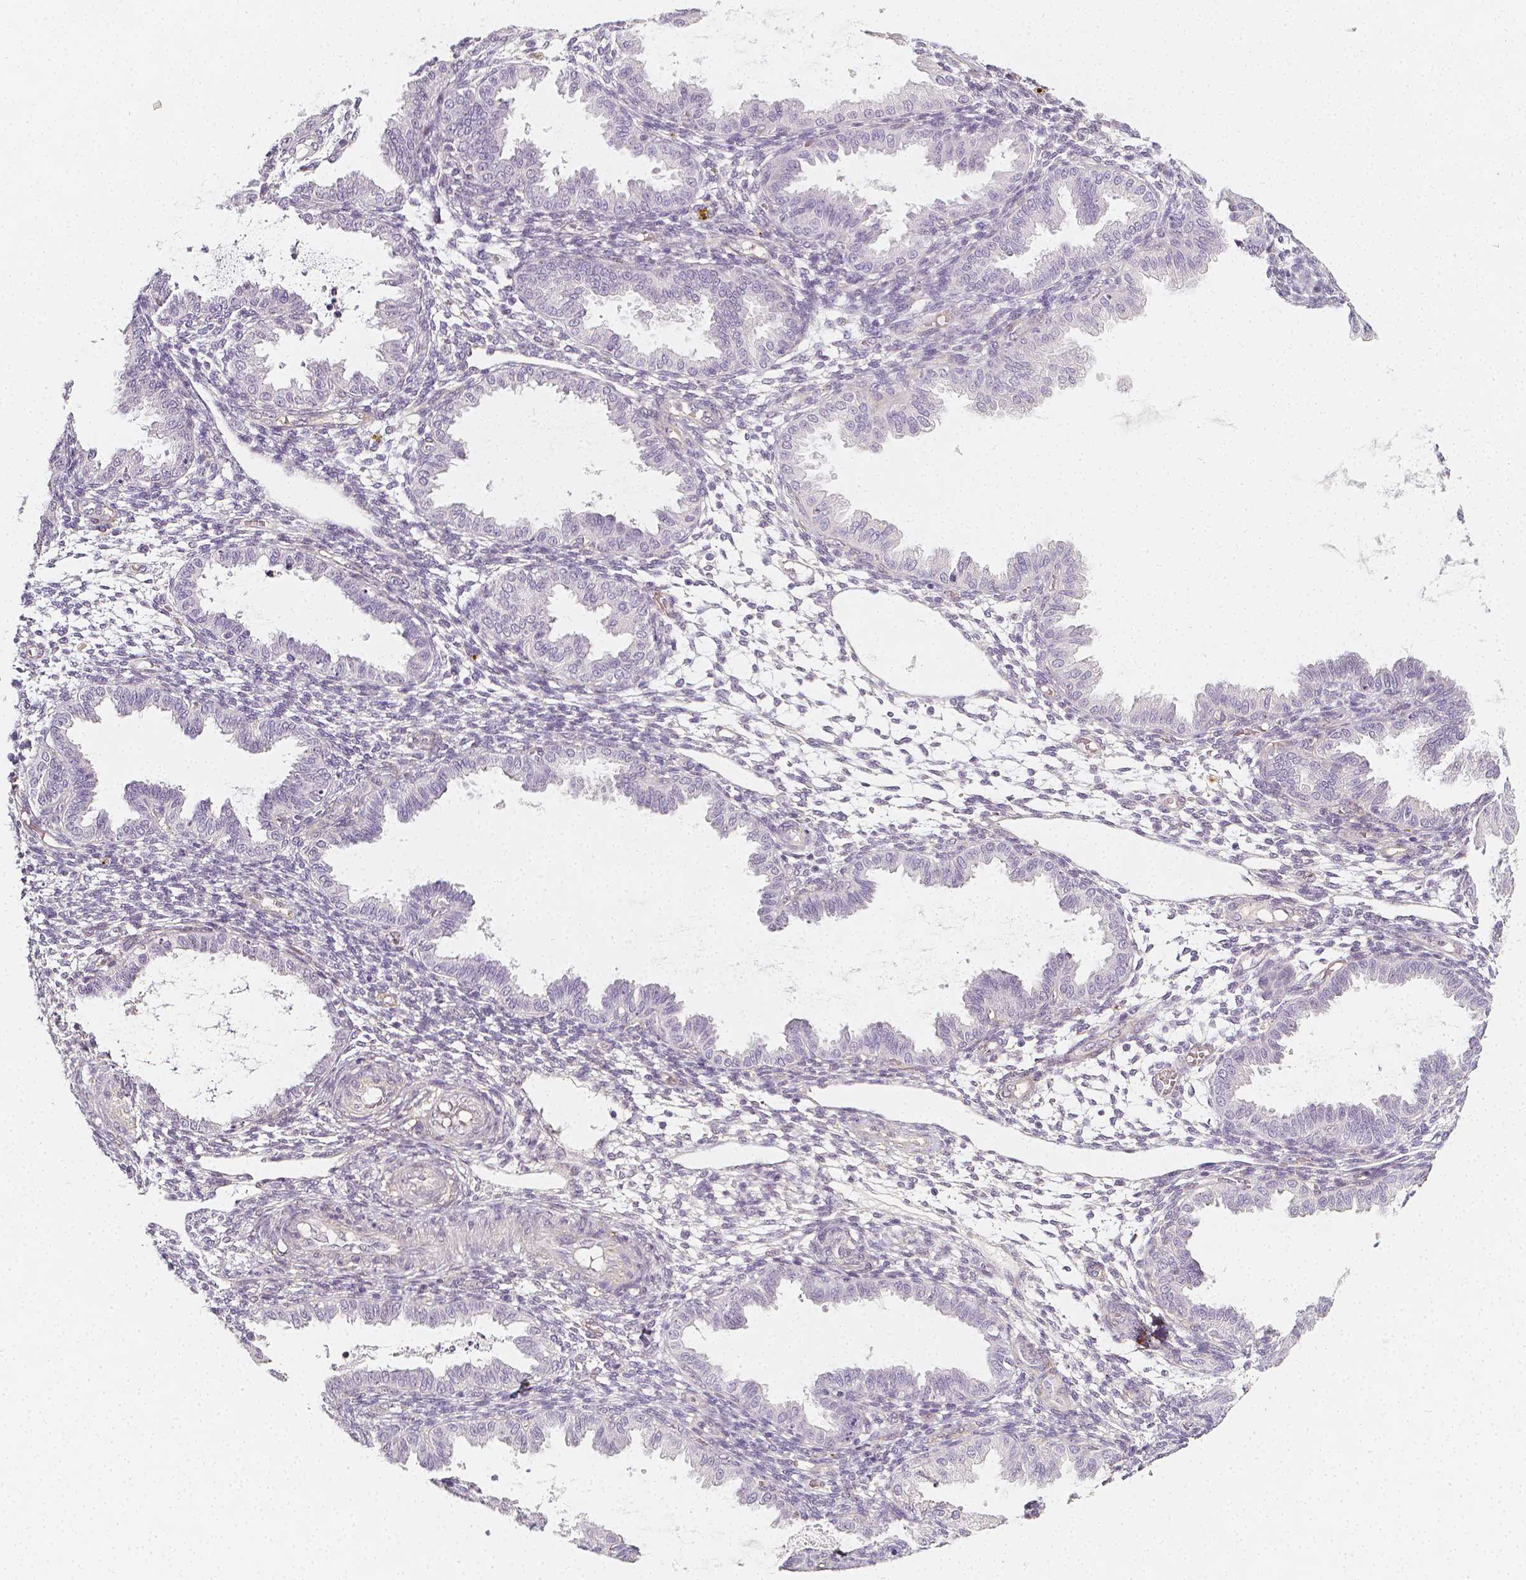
{"staining": {"intensity": "weak", "quantity": "<25%", "location": "cytoplasmic/membranous"}, "tissue": "endometrium", "cell_type": "Cells in endometrial stroma", "image_type": "normal", "snomed": [{"axis": "morphology", "description": "Normal tissue, NOS"}, {"axis": "topography", "description": "Endometrium"}], "caption": "High power microscopy photomicrograph of an immunohistochemistry micrograph of unremarkable endometrium, revealing no significant positivity in cells in endometrial stroma. The staining is performed using DAB brown chromogen with nuclei counter-stained in using hematoxylin.", "gene": "THY1", "patient": {"sex": "female", "age": 33}}